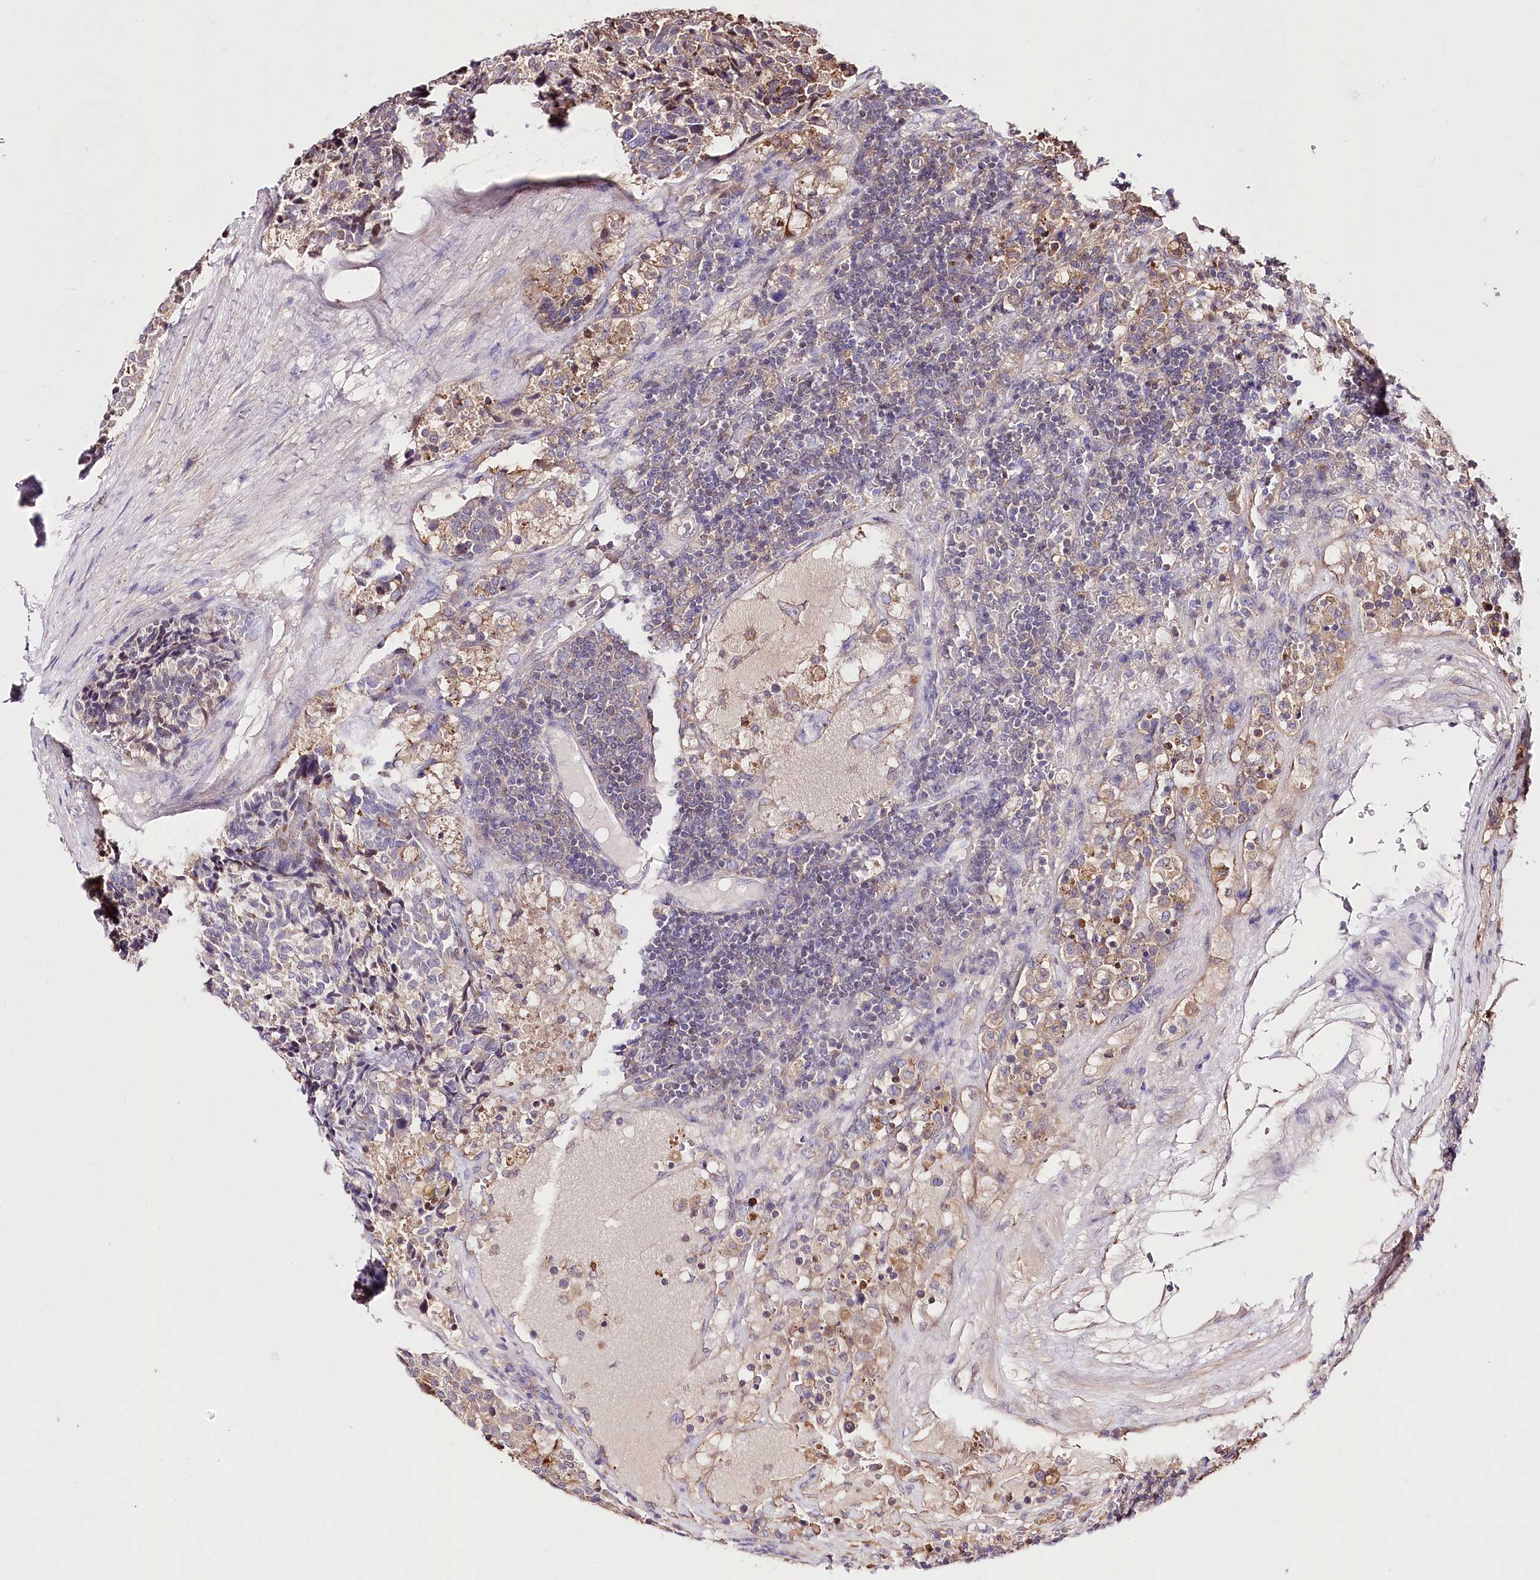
{"staining": {"intensity": "weak", "quantity": "25%-75%", "location": "cytoplasmic/membranous"}, "tissue": "carcinoid", "cell_type": "Tumor cells", "image_type": "cancer", "snomed": [{"axis": "morphology", "description": "Carcinoid, malignant, NOS"}, {"axis": "topography", "description": "Pancreas"}], "caption": "Human carcinoid (malignant) stained with a brown dye reveals weak cytoplasmic/membranous positive expression in about 25%-75% of tumor cells.", "gene": "UGP2", "patient": {"sex": "female", "age": 54}}